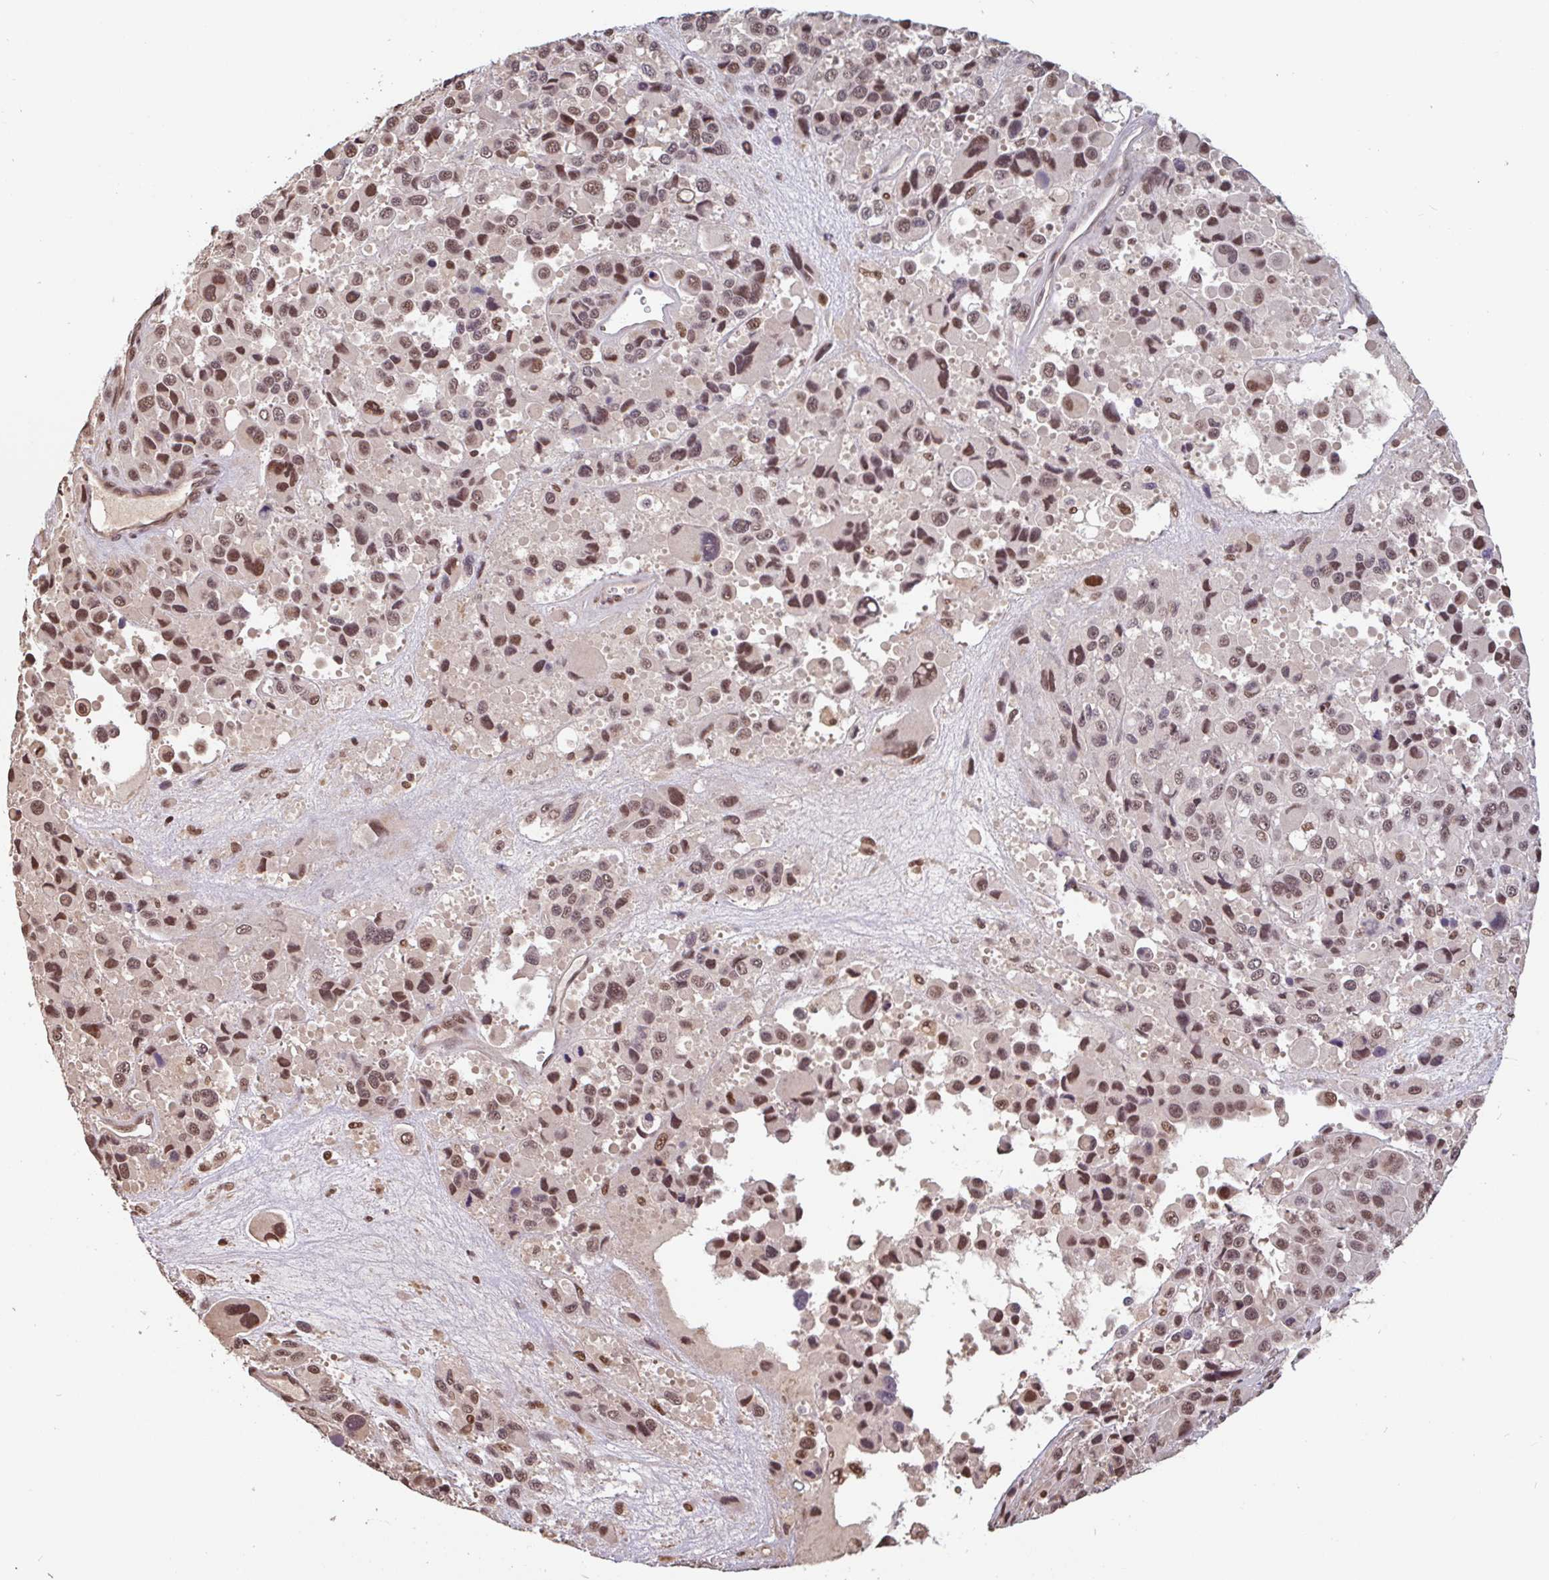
{"staining": {"intensity": "moderate", "quantity": ">75%", "location": "nuclear"}, "tissue": "melanoma", "cell_type": "Tumor cells", "image_type": "cancer", "snomed": [{"axis": "morphology", "description": "Malignant melanoma, Metastatic site"}, {"axis": "topography", "description": "Lymph node"}], "caption": "Human malignant melanoma (metastatic site) stained with a brown dye exhibits moderate nuclear positive staining in about >75% of tumor cells.", "gene": "DR1", "patient": {"sex": "female", "age": 65}}